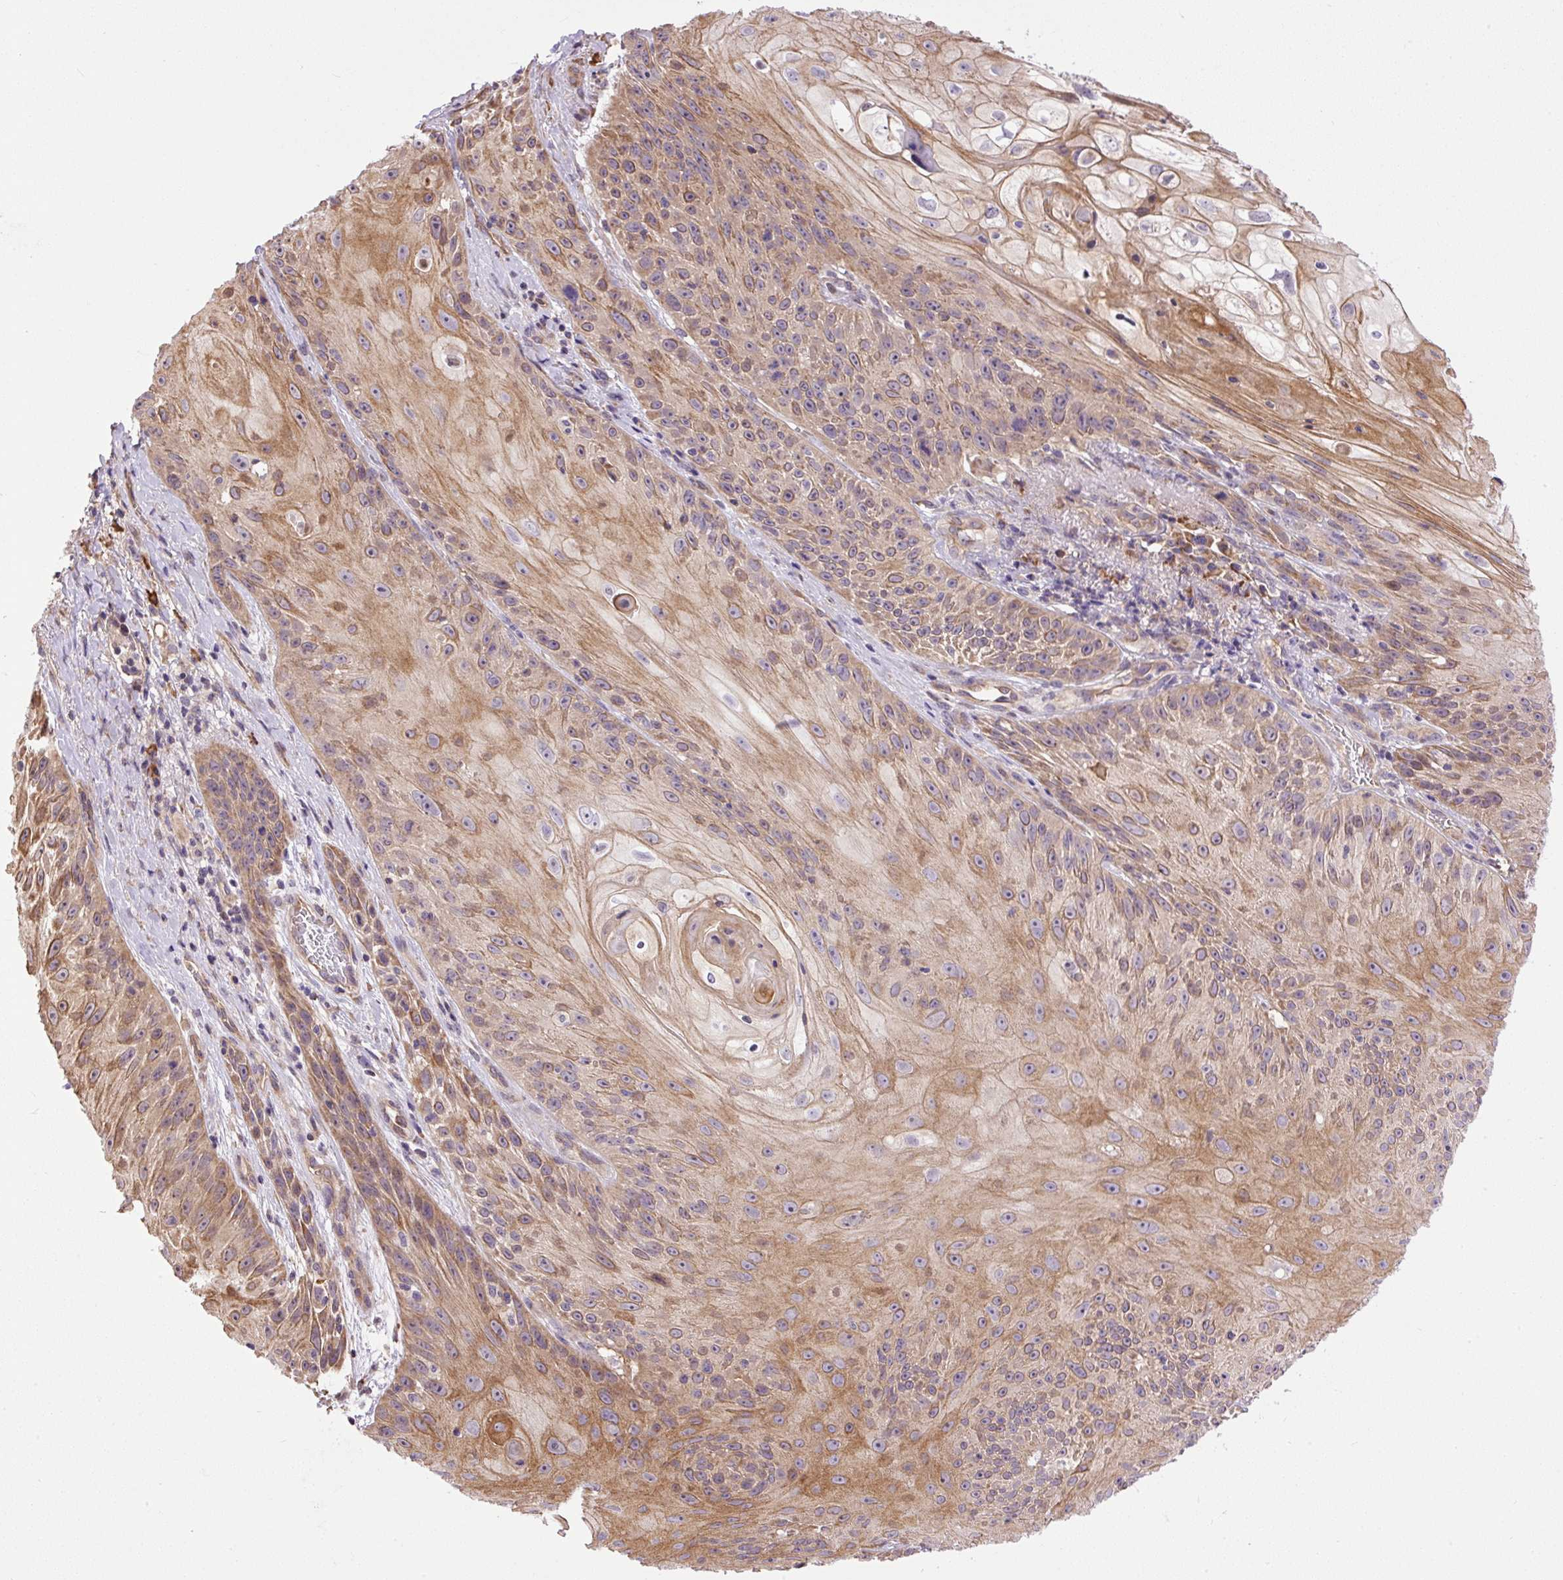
{"staining": {"intensity": "moderate", "quantity": ">75%", "location": "cytoplasmic/membranous"}, "tissue": "skin cancer", "cell_type": "Tumor cells", "image_type": "cancer", "snomed": [{"axis": "morphology", "description": "Squamous cell carcinoma, NOS"}, {"axis": "topography", "description": "Skin"}, {"axis": "topography", "description": "Vulva"}], "caption": "A histopathology image of human skin cancer (squamous cell carcinoma) stained for a protein reveals moderate cytoplasmic/membranous brown staining in tumor cells.", "gene": "PPME1", "patient": {"sex": "female", "age": 76}}